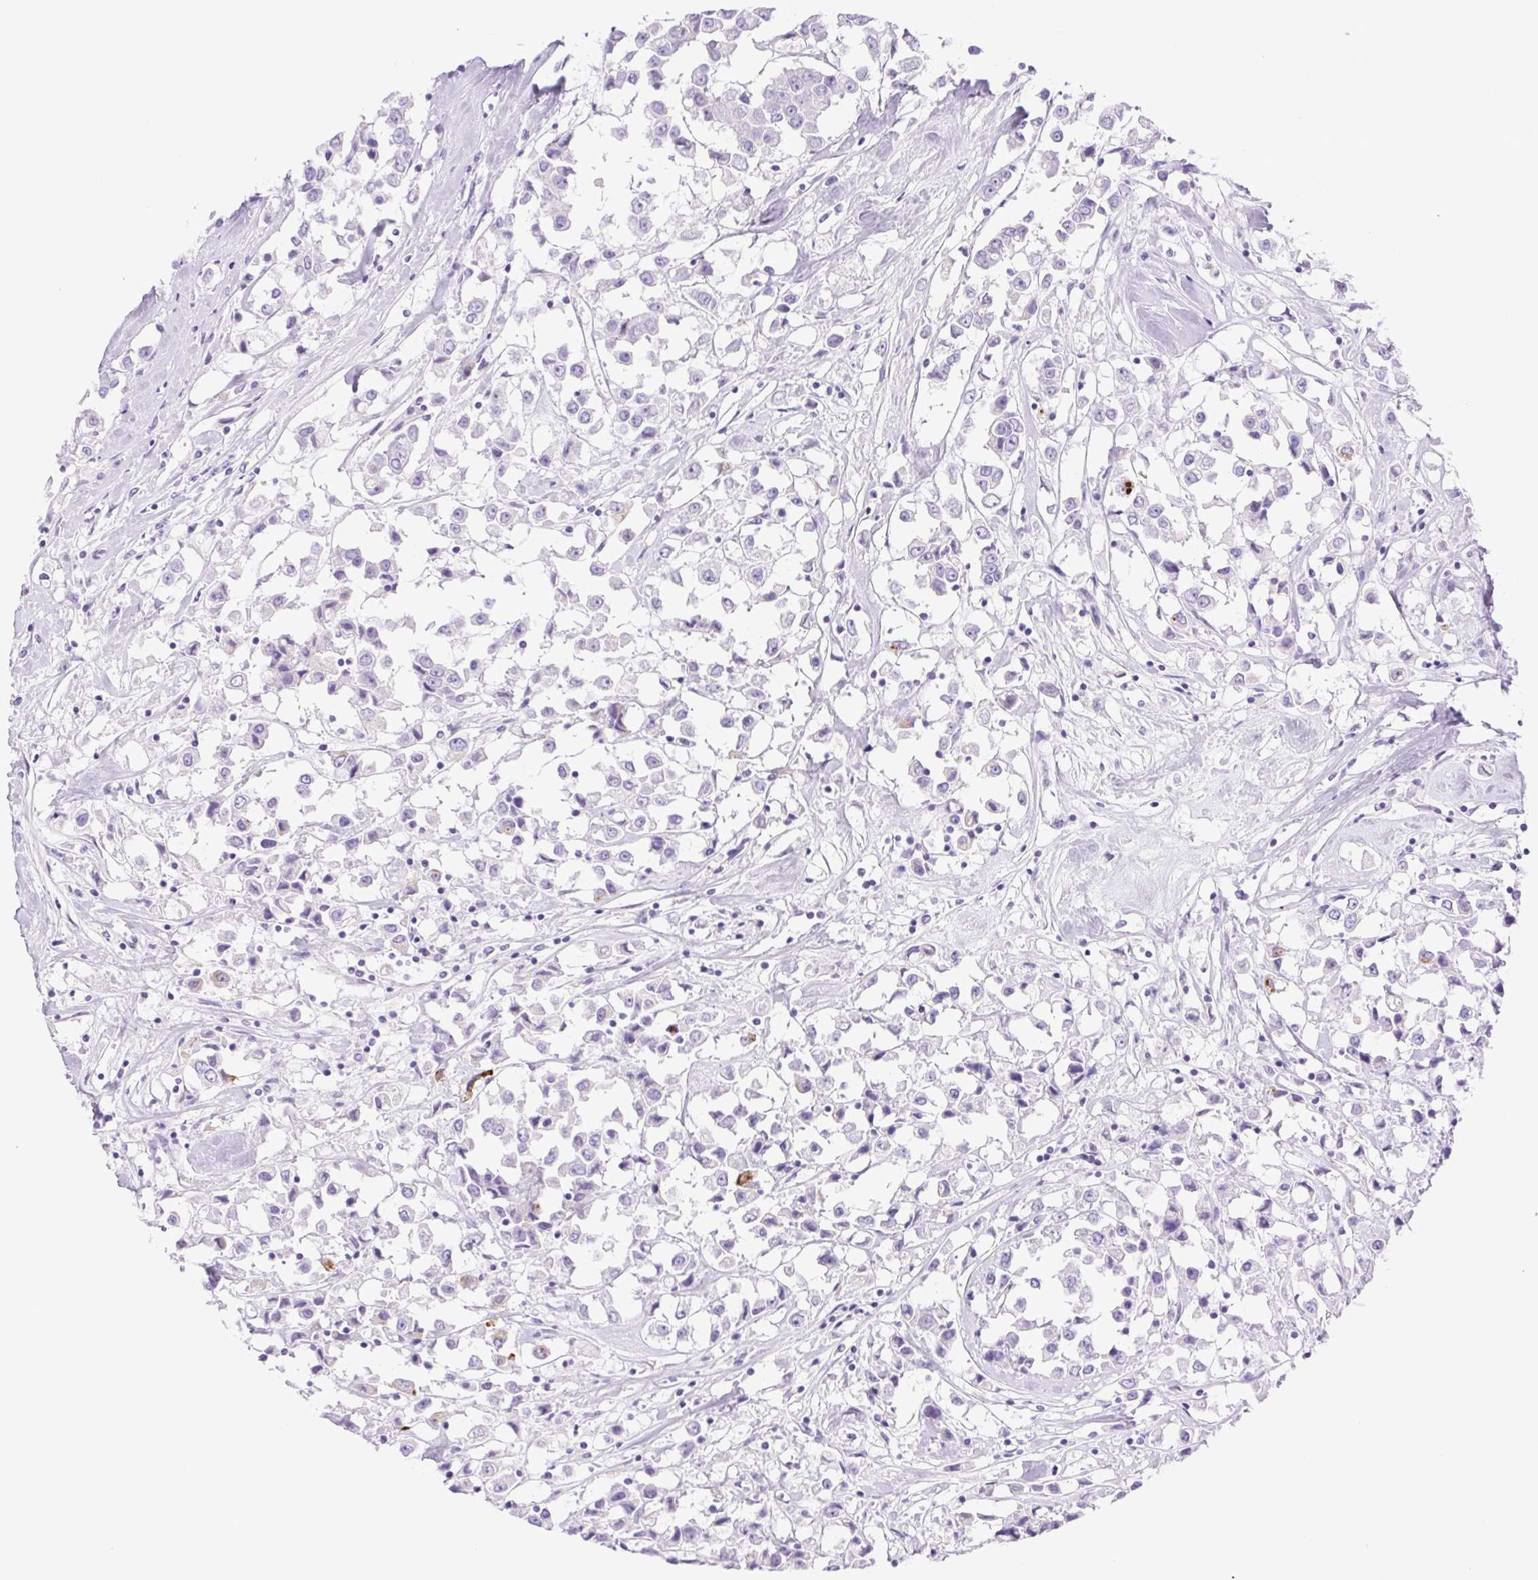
{"staining": {"intensity": "negative", "quantity": "none", "location": "none"}, "tissue": "breast cancer", "cell_type": "Tumor cells", "image_type": "cancer", "snomed": [{"axis": "morphology", "description": "Duct carcinoma"}, {"axis": "topography", "description": "Breast"}], "caption": "Breast cancer was stained to show a protein in brown. There is no significant expression in tumor cells. The staining was performed using DAB (3,3'-diaminobenzidine) to visualize the protein expression in brown, while the nuclei were stained in blue with hematoxylin (Magnification: 20x).", "gene": "CDSN", "patient": {"sex": "female", "age": 61}}